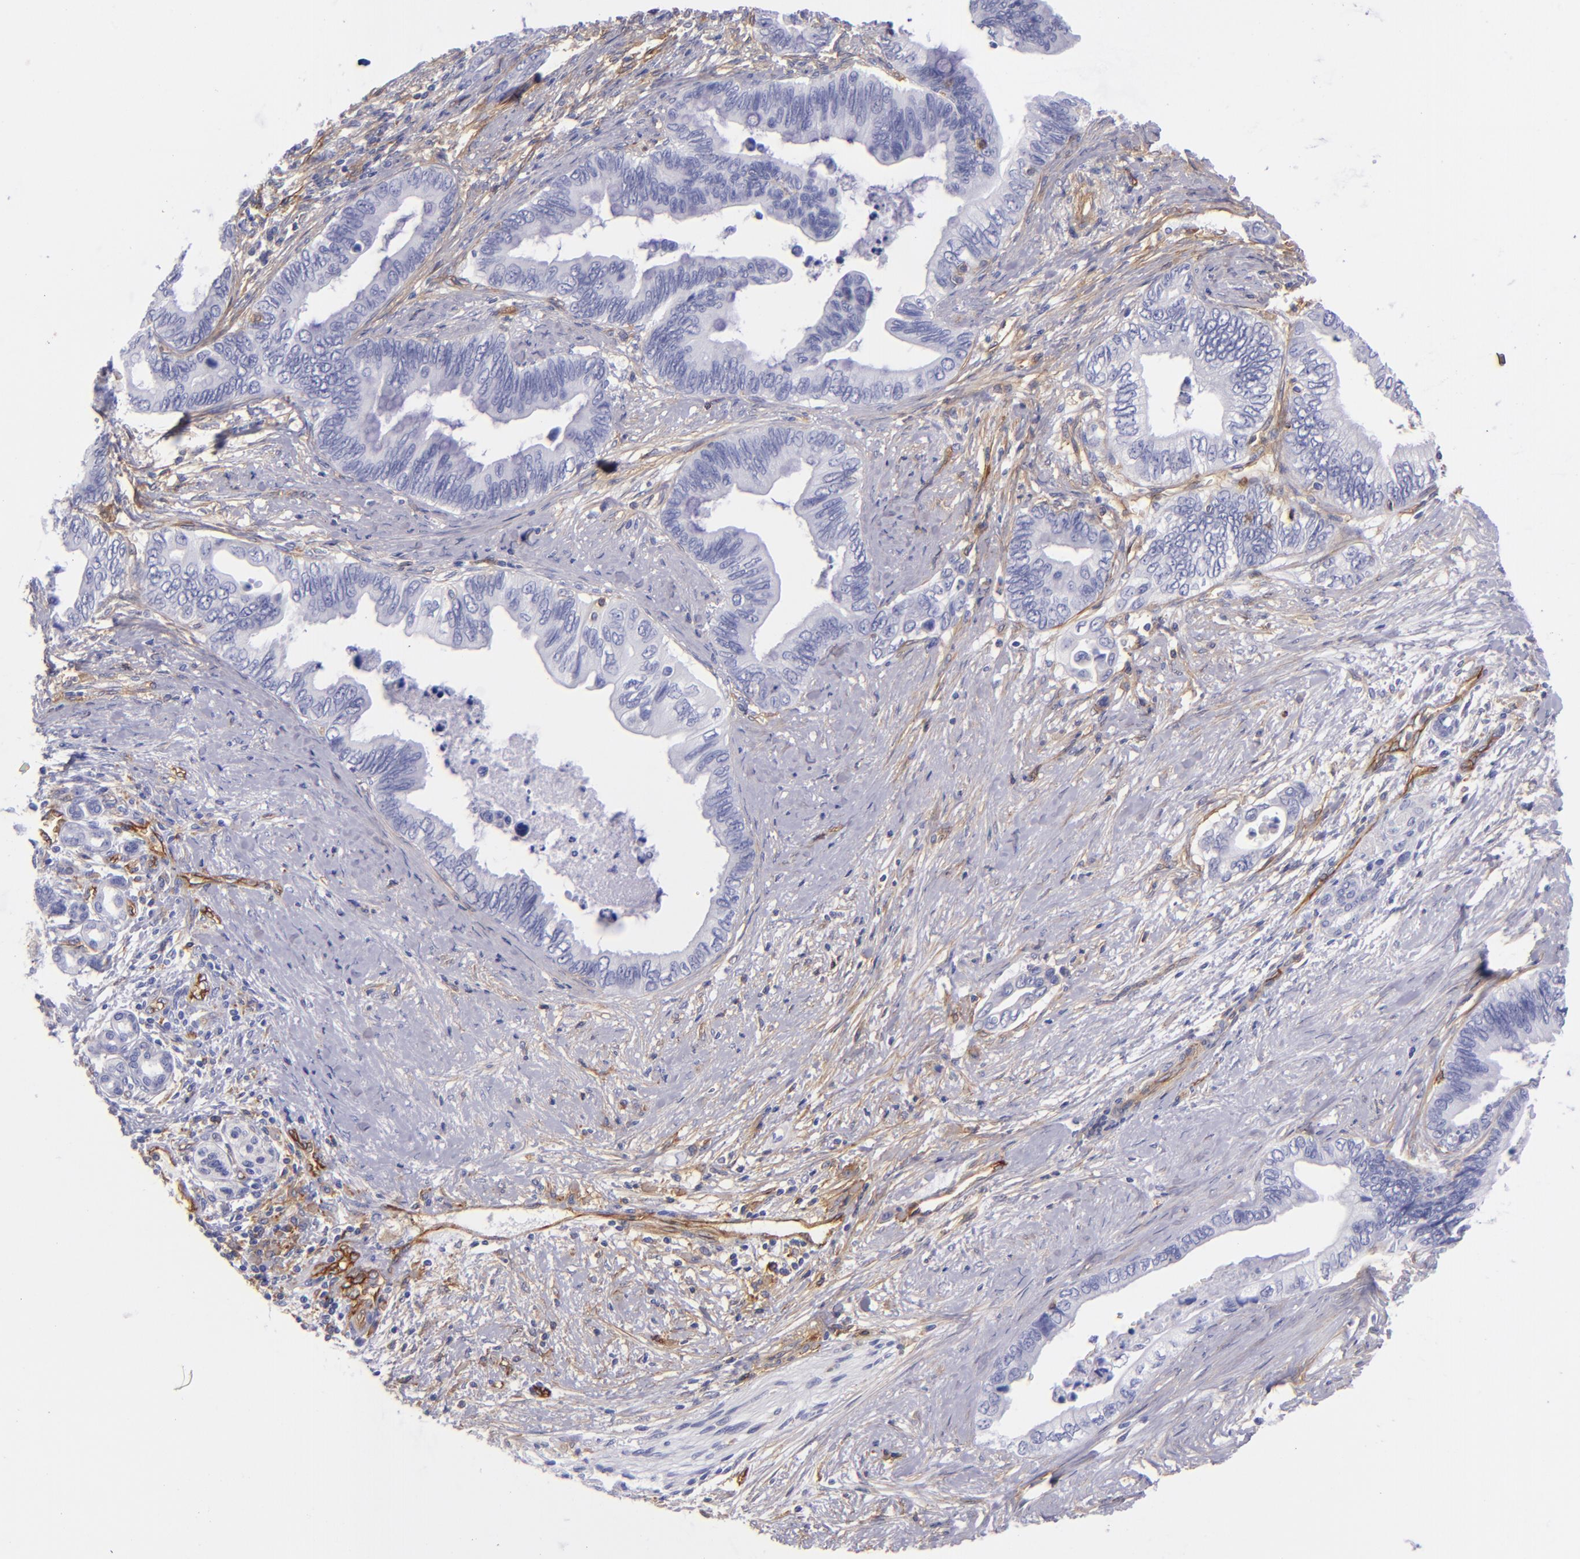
{"staining": {"intensity": "negative", "quantity": "none", "location": "none"}, "tissue": "pancreatic cancer", "cell_type": "Tumor cells", "image_type": "cancer", "snomed": [{"axis": "morphology", "description": "Adenocarcinoma, NOS"}, {"axis": "topography", "description": "Pancreas"}], "caption": "A high-resolution image shows IHC staining of pancreatic cancer, which displays no significant expression in tumor cells.", "gene": "ENTPD1", "patient": {"sex": "female", "age": 66}}